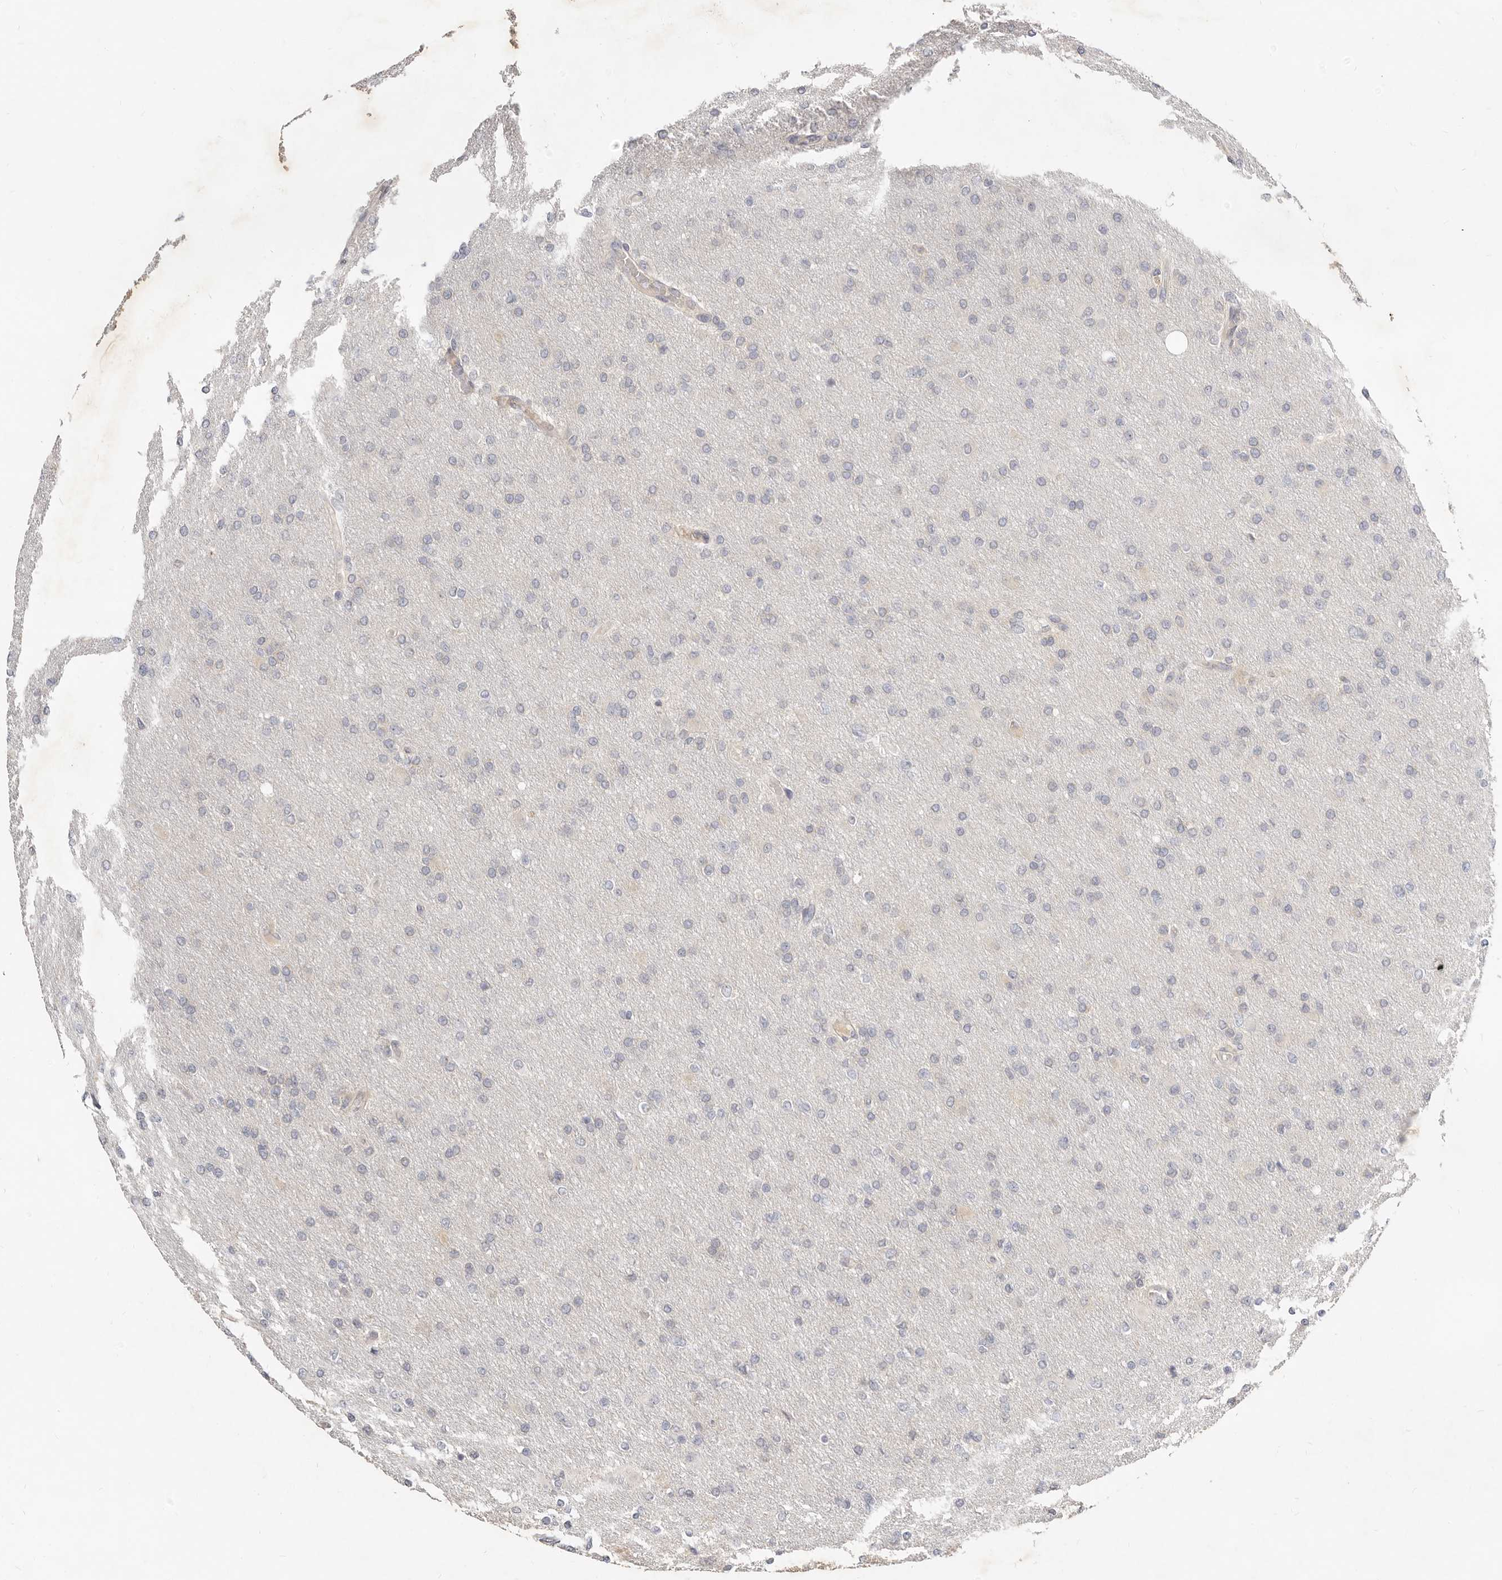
{"staining": {"intensity": "negative", "quantity": "none", "location": "none"}, "tissue": "glioma", "cell_type": "Tumor cells", "image_type": "cancer", "snomed": [{"axis": "morphology", "description": "Glioma, malignant, High grade"}, {"axis": "topography", "description": "Cerebral cortex"}], "caption": "Tumor cells are negative for brown protein staining in malignant glioma (high-grade).", "gene": "MICALL2", "patient": {"sex": "female", "age": 36}}